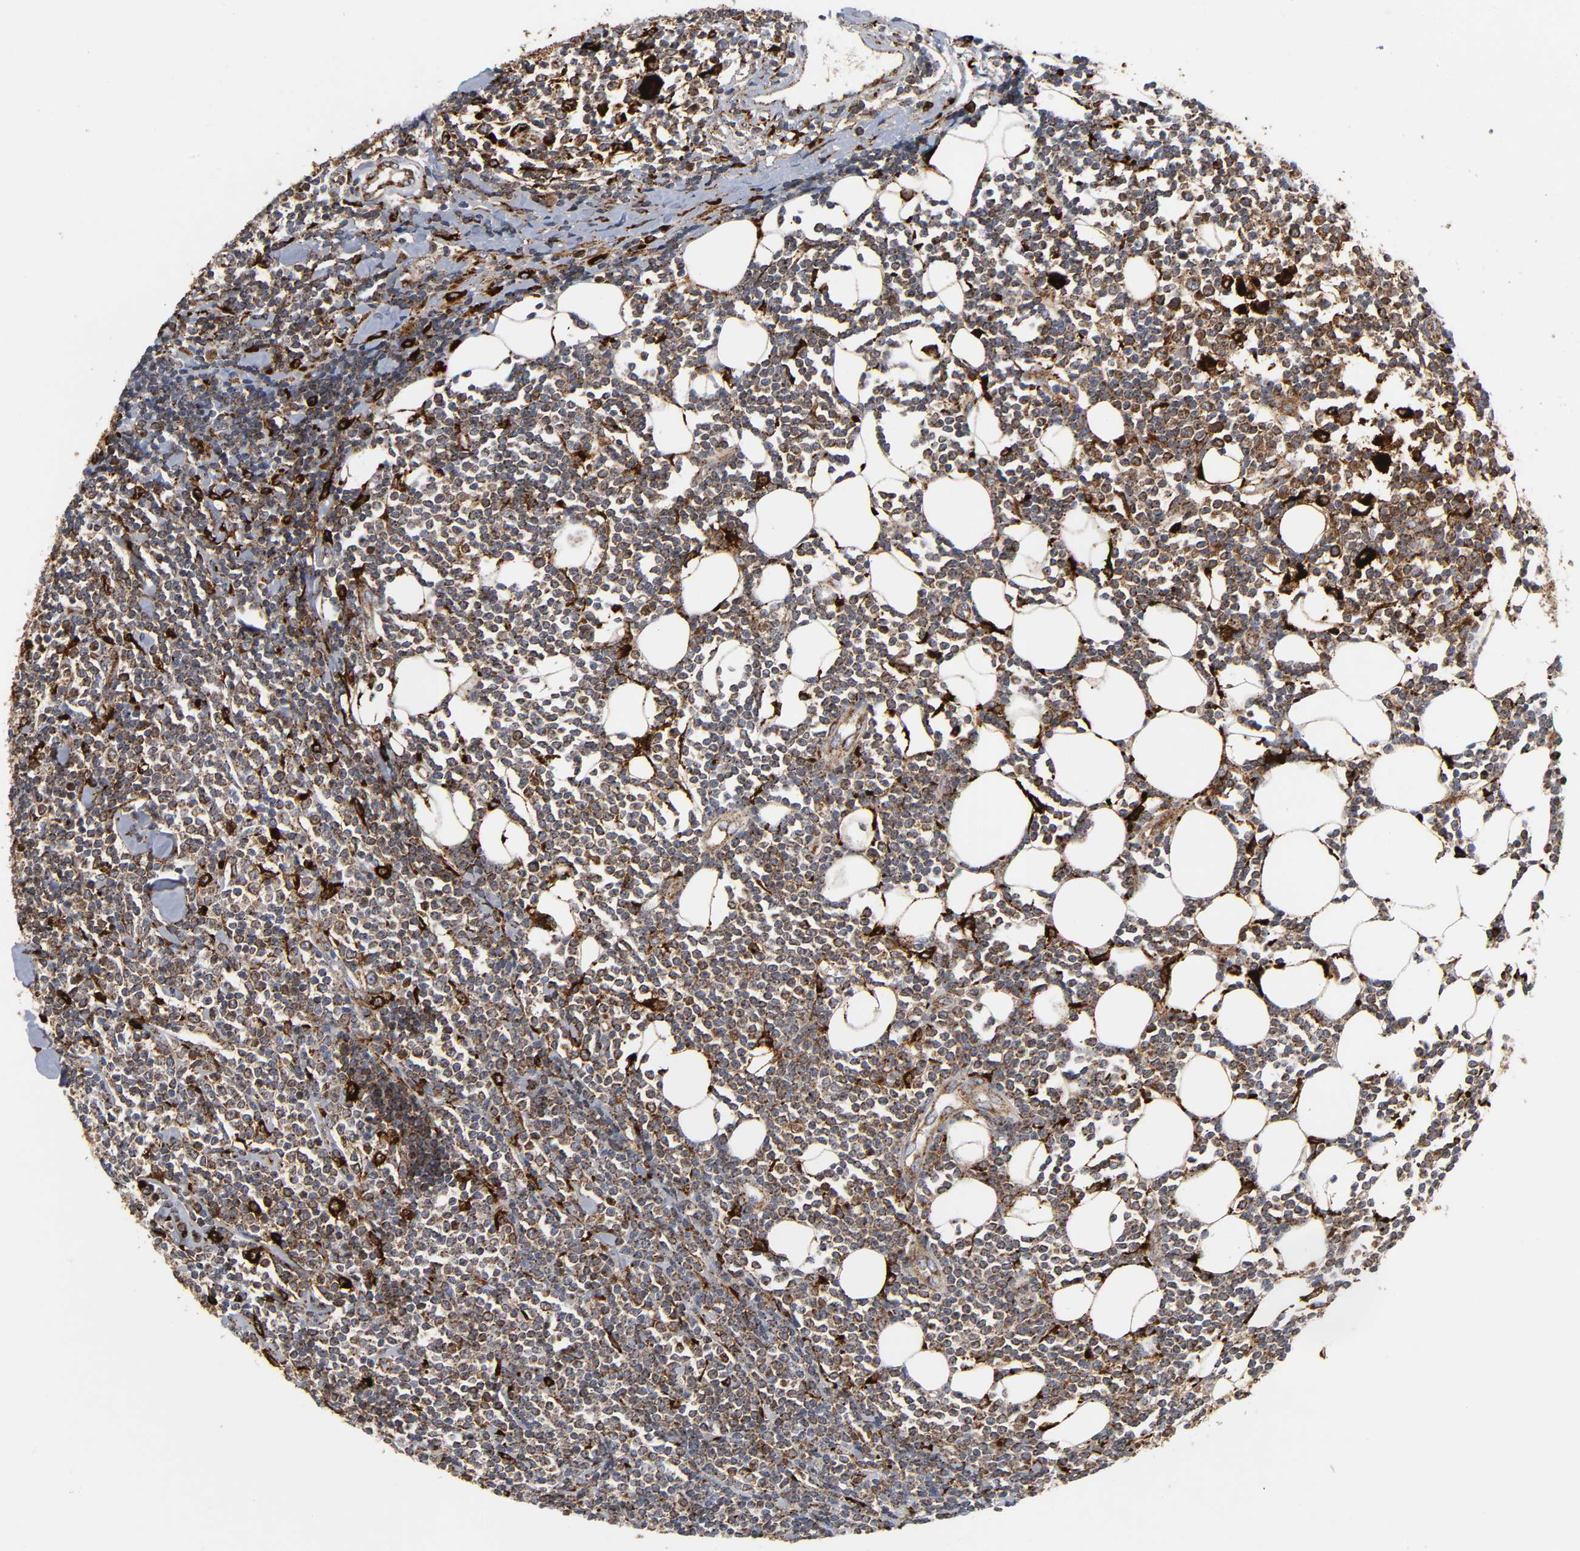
{"staining": {"intensity": "strong", "quantity": "25%-75%", "location": "cytoplasmic/membranous"}, "tissue": "lymphoma", "cell_type": "Tumor cells", "image_type": "cancer", "snomed": [{"axis": "morphology", "description": "Malignant lymphoma, non-Hodgkin's type, Low grade"}, {"axis": "topography", "description": "Soft tissue"}], "caption": "Low-grade malignant lymphoma, non-Hodgkin's type tissue shows strong cytoplasmic/membranous positivity in about 25%-75% of tumor cells, visualized by immunohistochemistry.", "gene": "PSAP", "patient": {"sex": "male", "age": 92}}